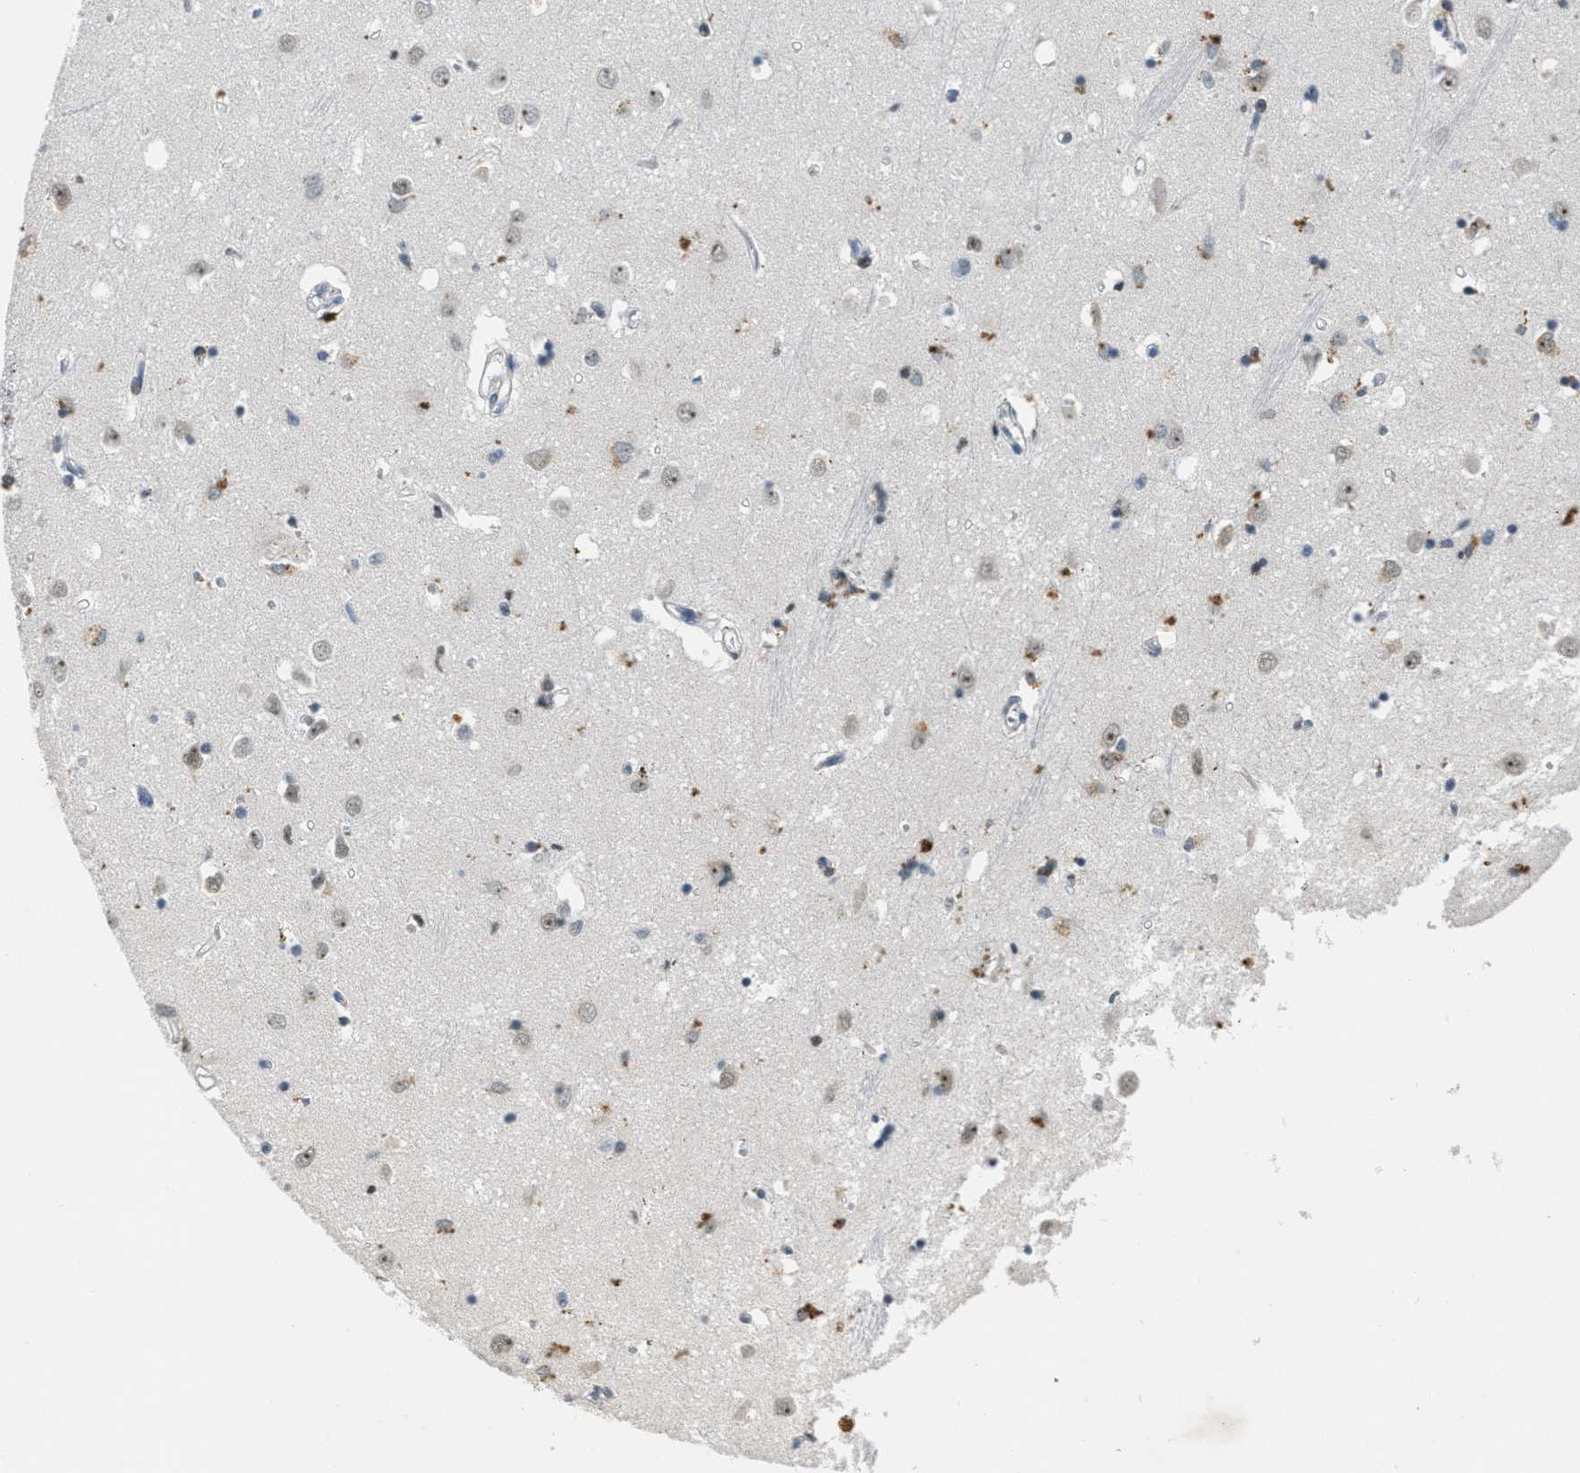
{"staining": {"intensity": "weak", "quantity": "<25%", "location": "cytoplasmic/membranous"}, "tissue": "caudate", "cell_type": "Glial cells", "image_type": "normal", "snomed": [{"axis": "morphology", "description": "Normal tissue, NOS"}, {"axis": "topography", "description": "Lateral ventricle wall"}], "caption": "This is an IHC micrograph of unremarkable caudate. There is no positivity in glial cells.", "gene": "DDX47", "patient": {"sex": "female", "age": 19}}